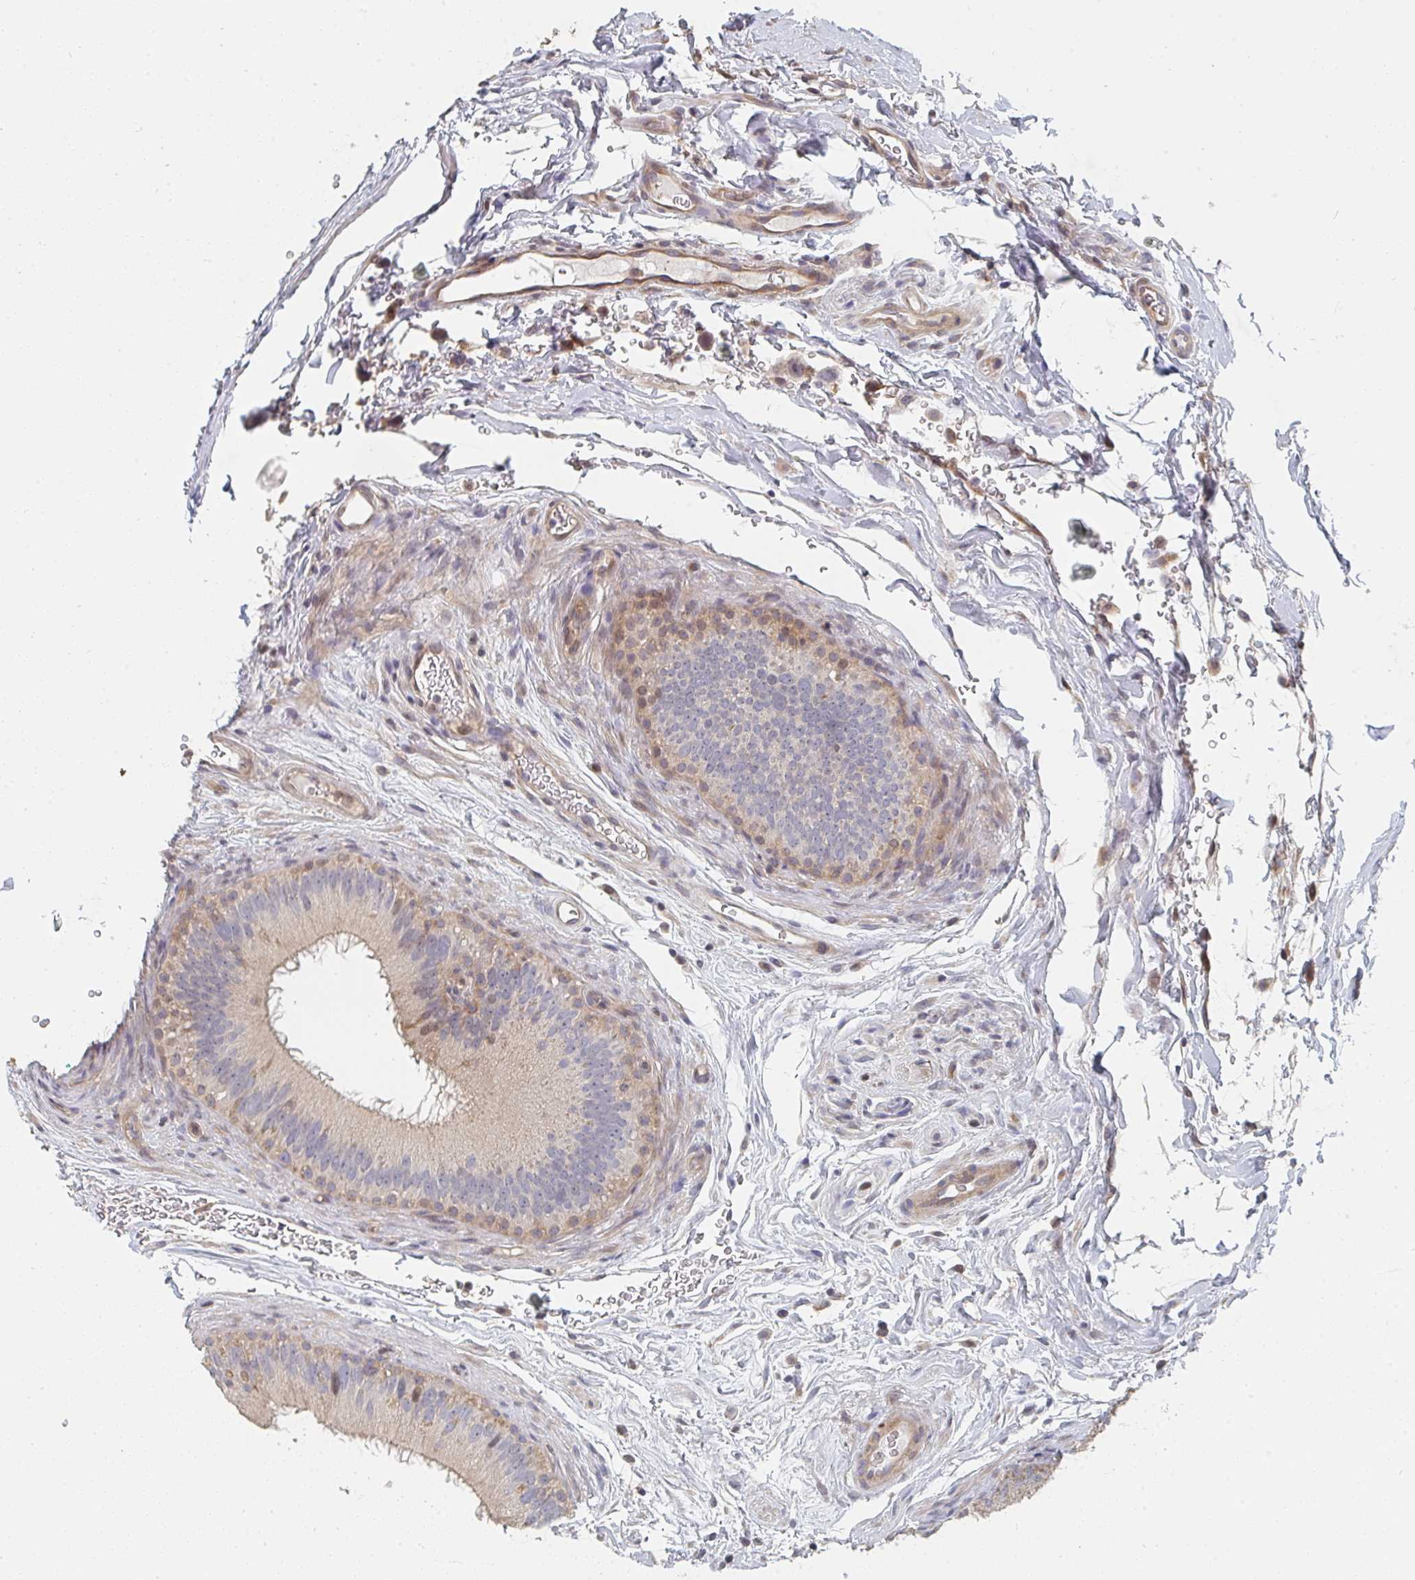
{"staining": {"intensity": "weak", "quantity": "25%-75%", "location": "cytoplasmic/membranous"}, "tissue": "epididymis", "cell_type": "Glandular cells", "image_type": "normal", "snomed": [{"axis": "morphology", "description": "Normal tissue, NOS"}, {"axis": "topography", "description": "Epididymis"}], "caption": "This histopathology image displays immunohistochemistry staining of unremarkable human epididymis, with low weak cytoplasmic/membranous expression in about 25%-75% of glandular cells.", "gene": "PTEN", "patient": {"sex": "male", "age": 43}}